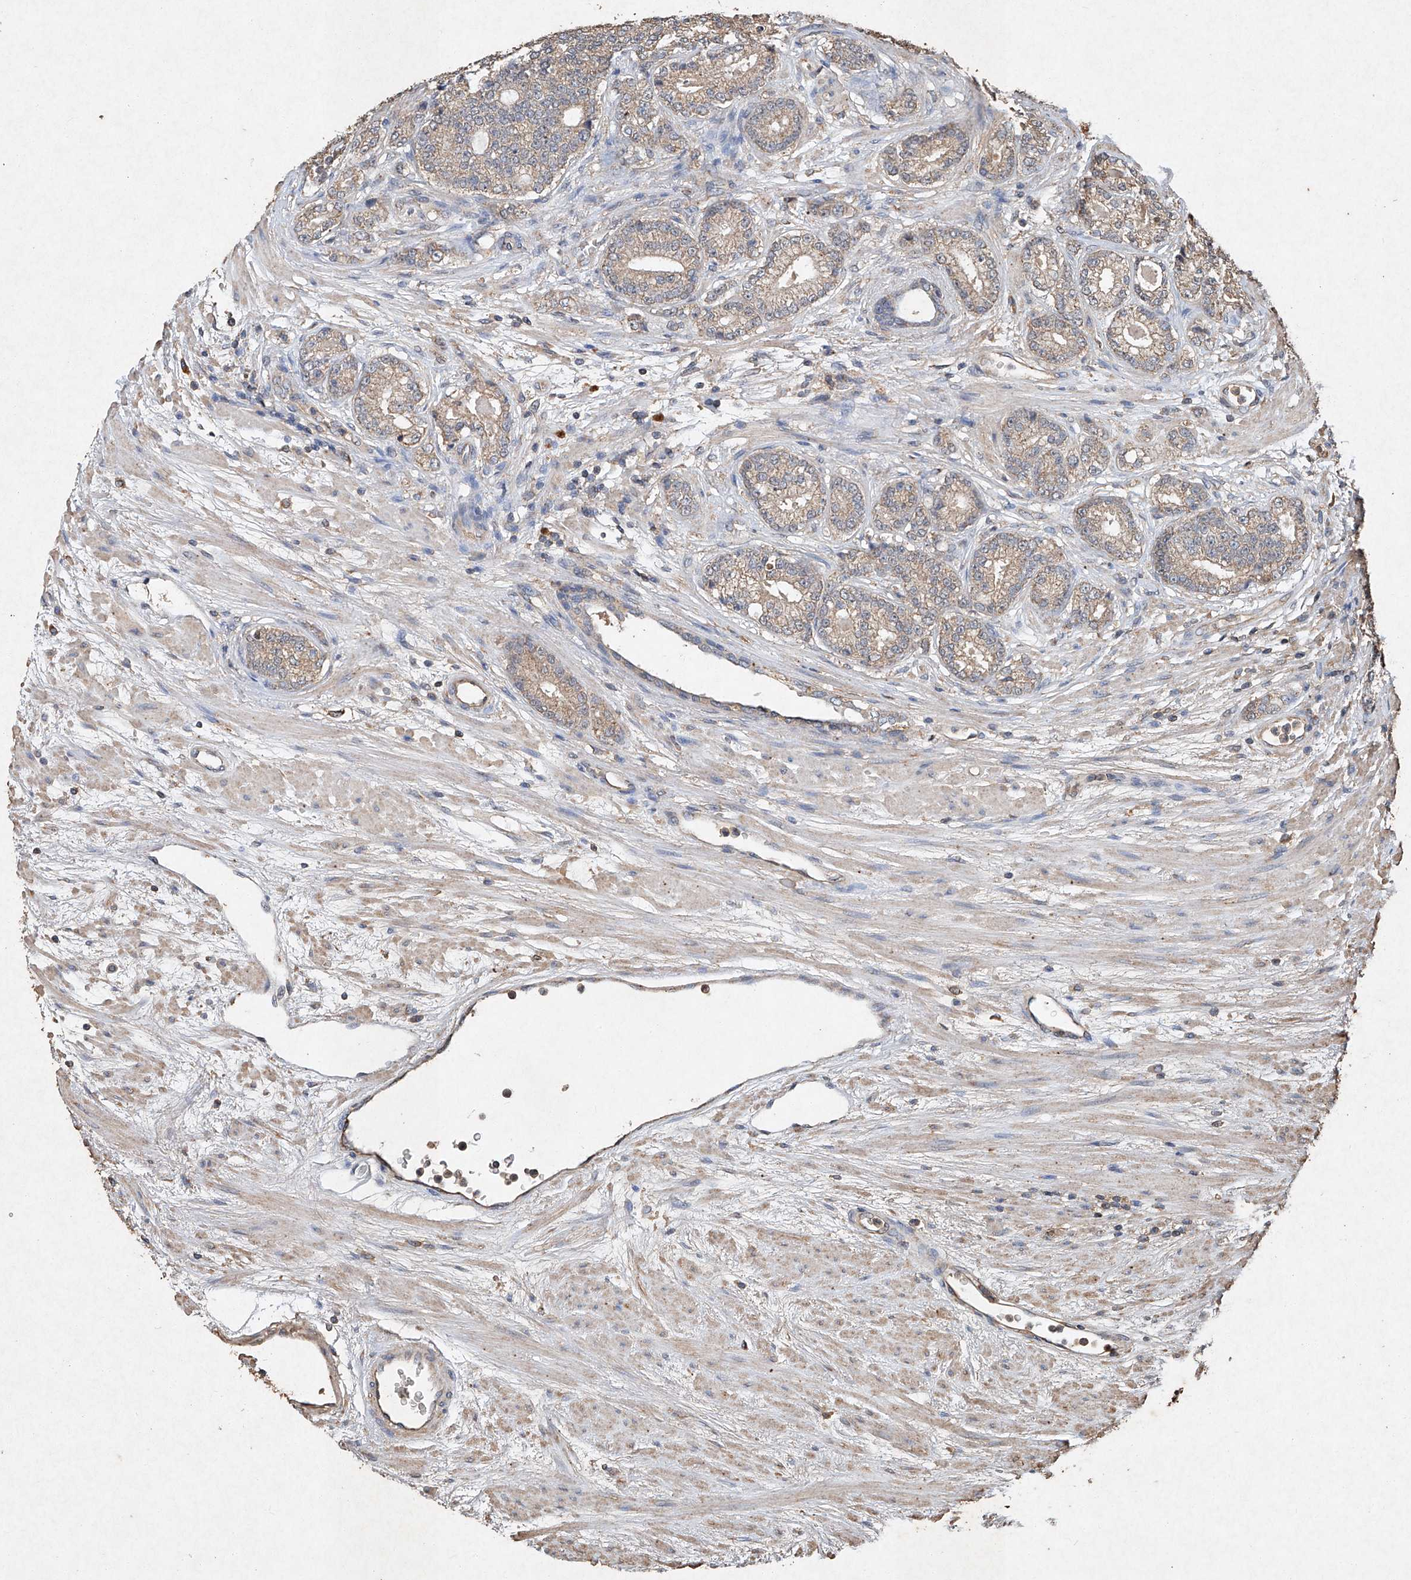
{"staining": {"intensity": "weak", "quantity": ">75%", "location": "cytoplasmic/membranous"}, "tissue": "prostate cancer", "cell_type": "Tumor cells", "image_type": "cancer", "snomed": [{"axis": "morphology", "description": "Adenocarcinoma, High grade"}, {"axis": "topography", "description": "Prostate"}], "caption": "This image displays prostate cancer (adenocarcinoma (high-grade)) stained with immunohistochemistry to label a protein in brown. The cytoplasmic/membranous of tumor cells show weak positivity for the protein. Nuclei are counter-stained blue.", "gene": "STK3", "patient": {"sex": "male", "age": 61}}